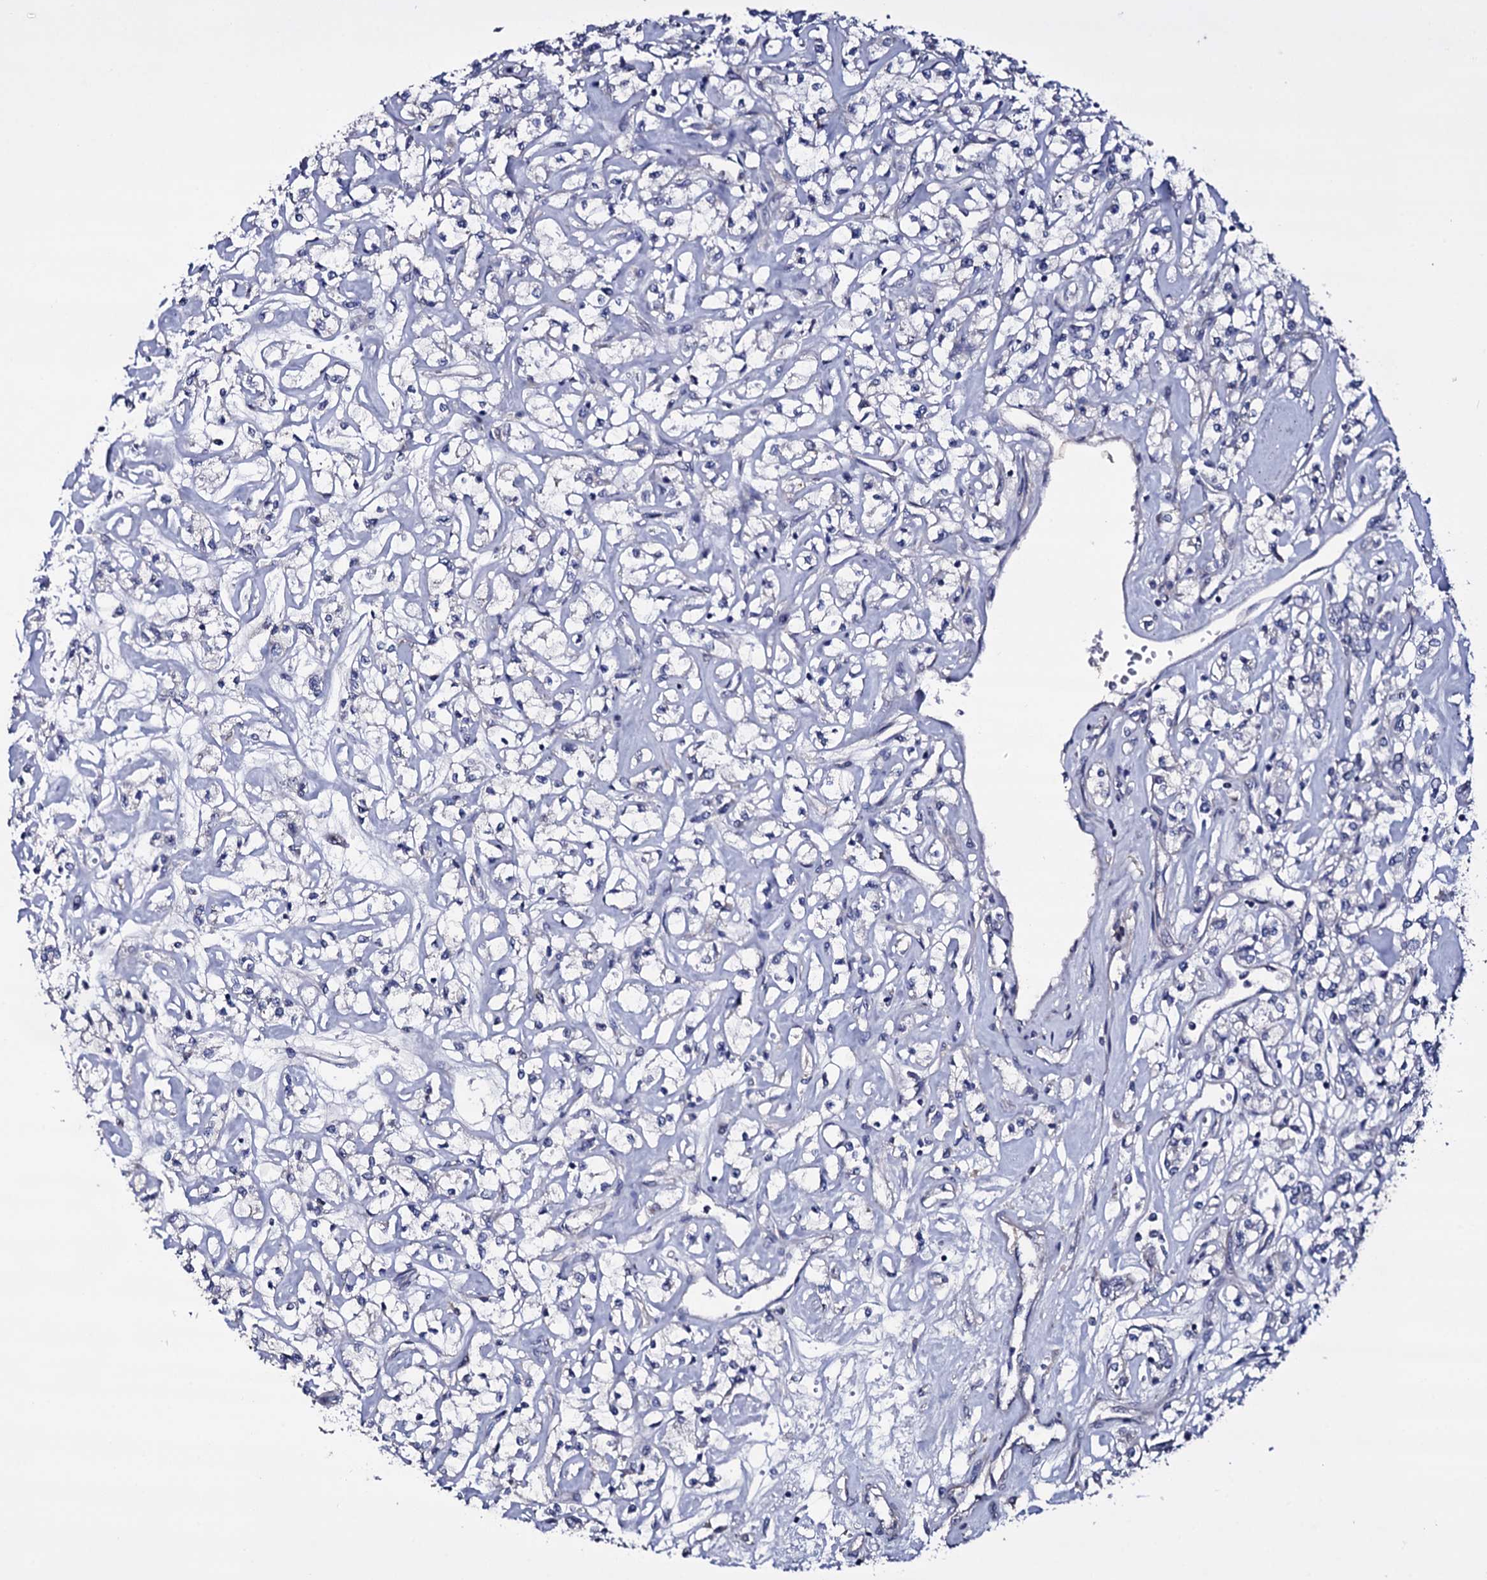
{"staining": {"intensity": "negative", "quantity": "none", "location": "none"}, "tissue": "renal cancer", "cell_type": "Tumor cells", "image_type": "cancer", "snomed": [{"axis": "morphology", "description": "Adenocarcinoma, NOS"}, {"axis": "topography", "description": "Kidney"}], "caption": "An immunohistochemistry micrograph of renal cancer is shown. There is no staining in tumor cells of renal cancer.", "gene": "BCL2L14", "patient": {"sex": "female", "age": 59}}